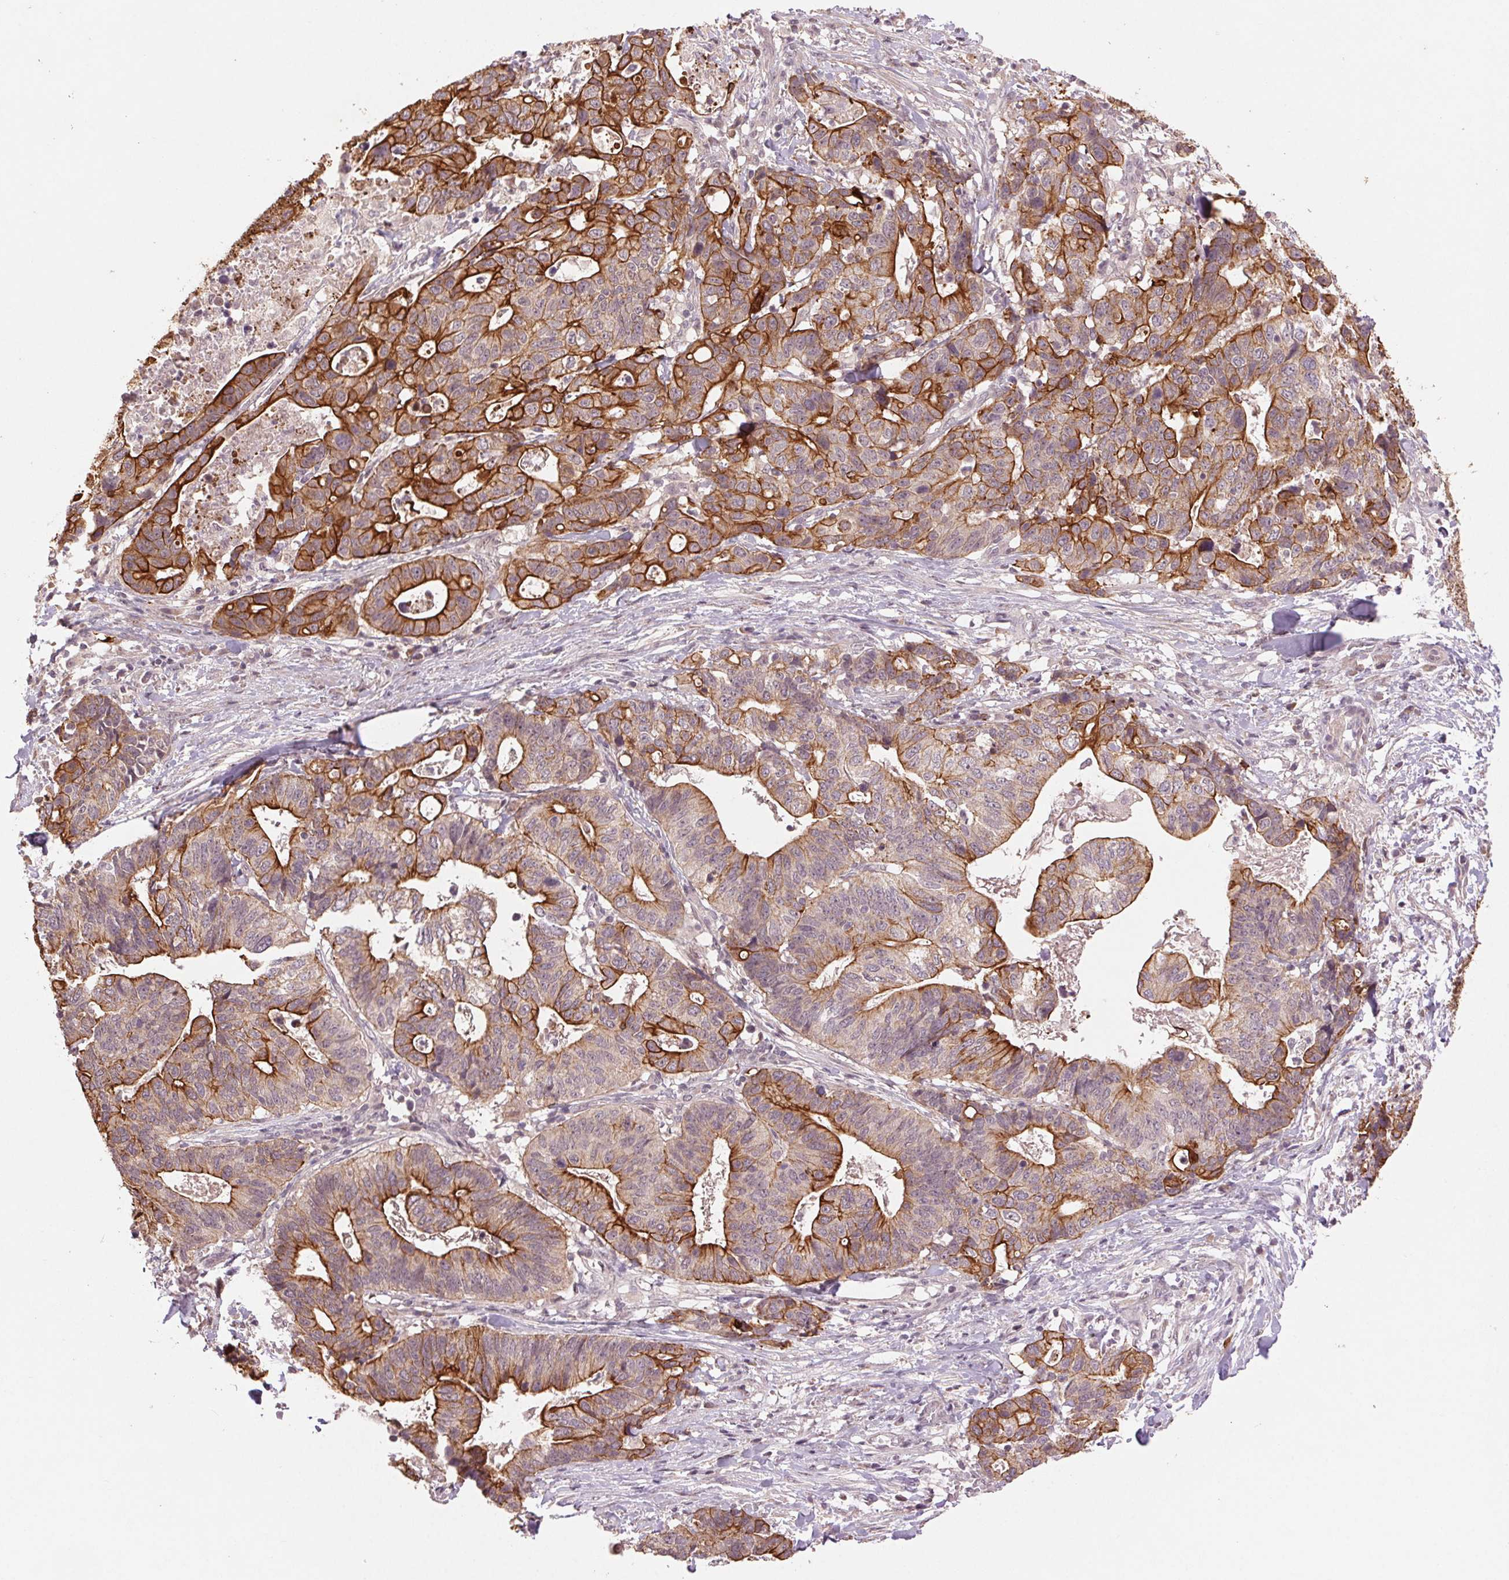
{"staining": {"intensity": "strong", "quantity": "25%-75%", "location": "cytoplasmic/membranous"}, "tissue": "stomach cancer", "cell_type": "Tumor cells", "image_type": "cancer", "snomed": [{"axis": "morphology", "description": "Adenocarcinoma, NOS"}, {"axis": "topography", "description": "Stomach, upper"}], "caption": "An IHC photomicrograph of neoplastic tissue is shown. Protein staining in brown shows strong cytoplasmic/membranous positivity in stomach cancer (adenocarcinoma) within tumor cells.", "gene": "SMLR1", "patient": {"sex": "female", "age": 67}}